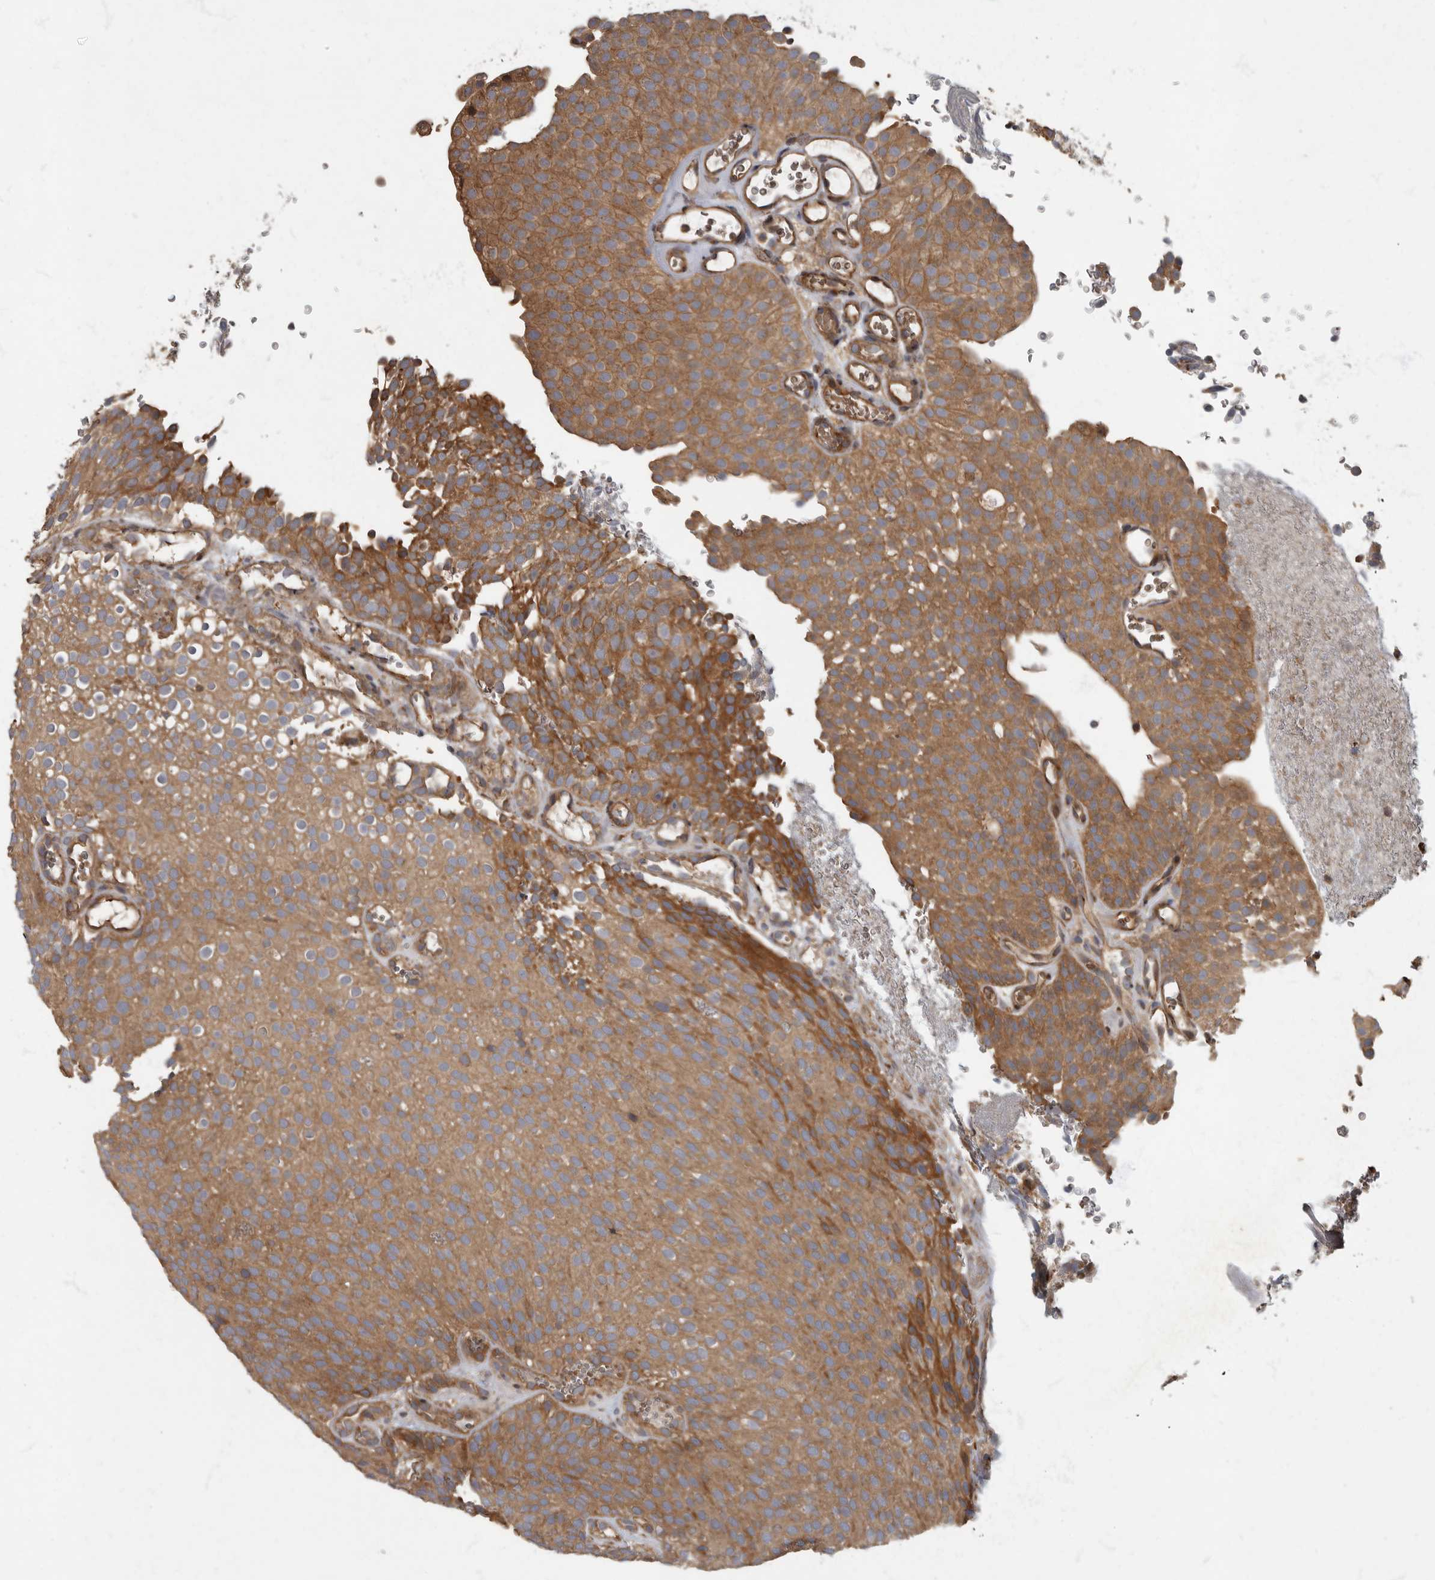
{"staining": {"intensity": "moderate", "quantity": ">75%", "location": "cytoplasmic/membranous"}, "tissue": "urothelial cancer", "cell_type": "Tumor cells", "image_type": "cancer", "snomed": [{"axis": "morphology", "description": "Urothelial carcinoma, Low grade"}, {"axis": "topography", "description": "Urinary bladder"}], "caption": "Low-grade urothelial carcinoma was stained to show a protein in brown. There is medium levels of moderate cytoplasmic/membranous positivity in about >75% of tumor cells.", "gene": "IQCK", "patient": {"sex": "male", "age": 78}}